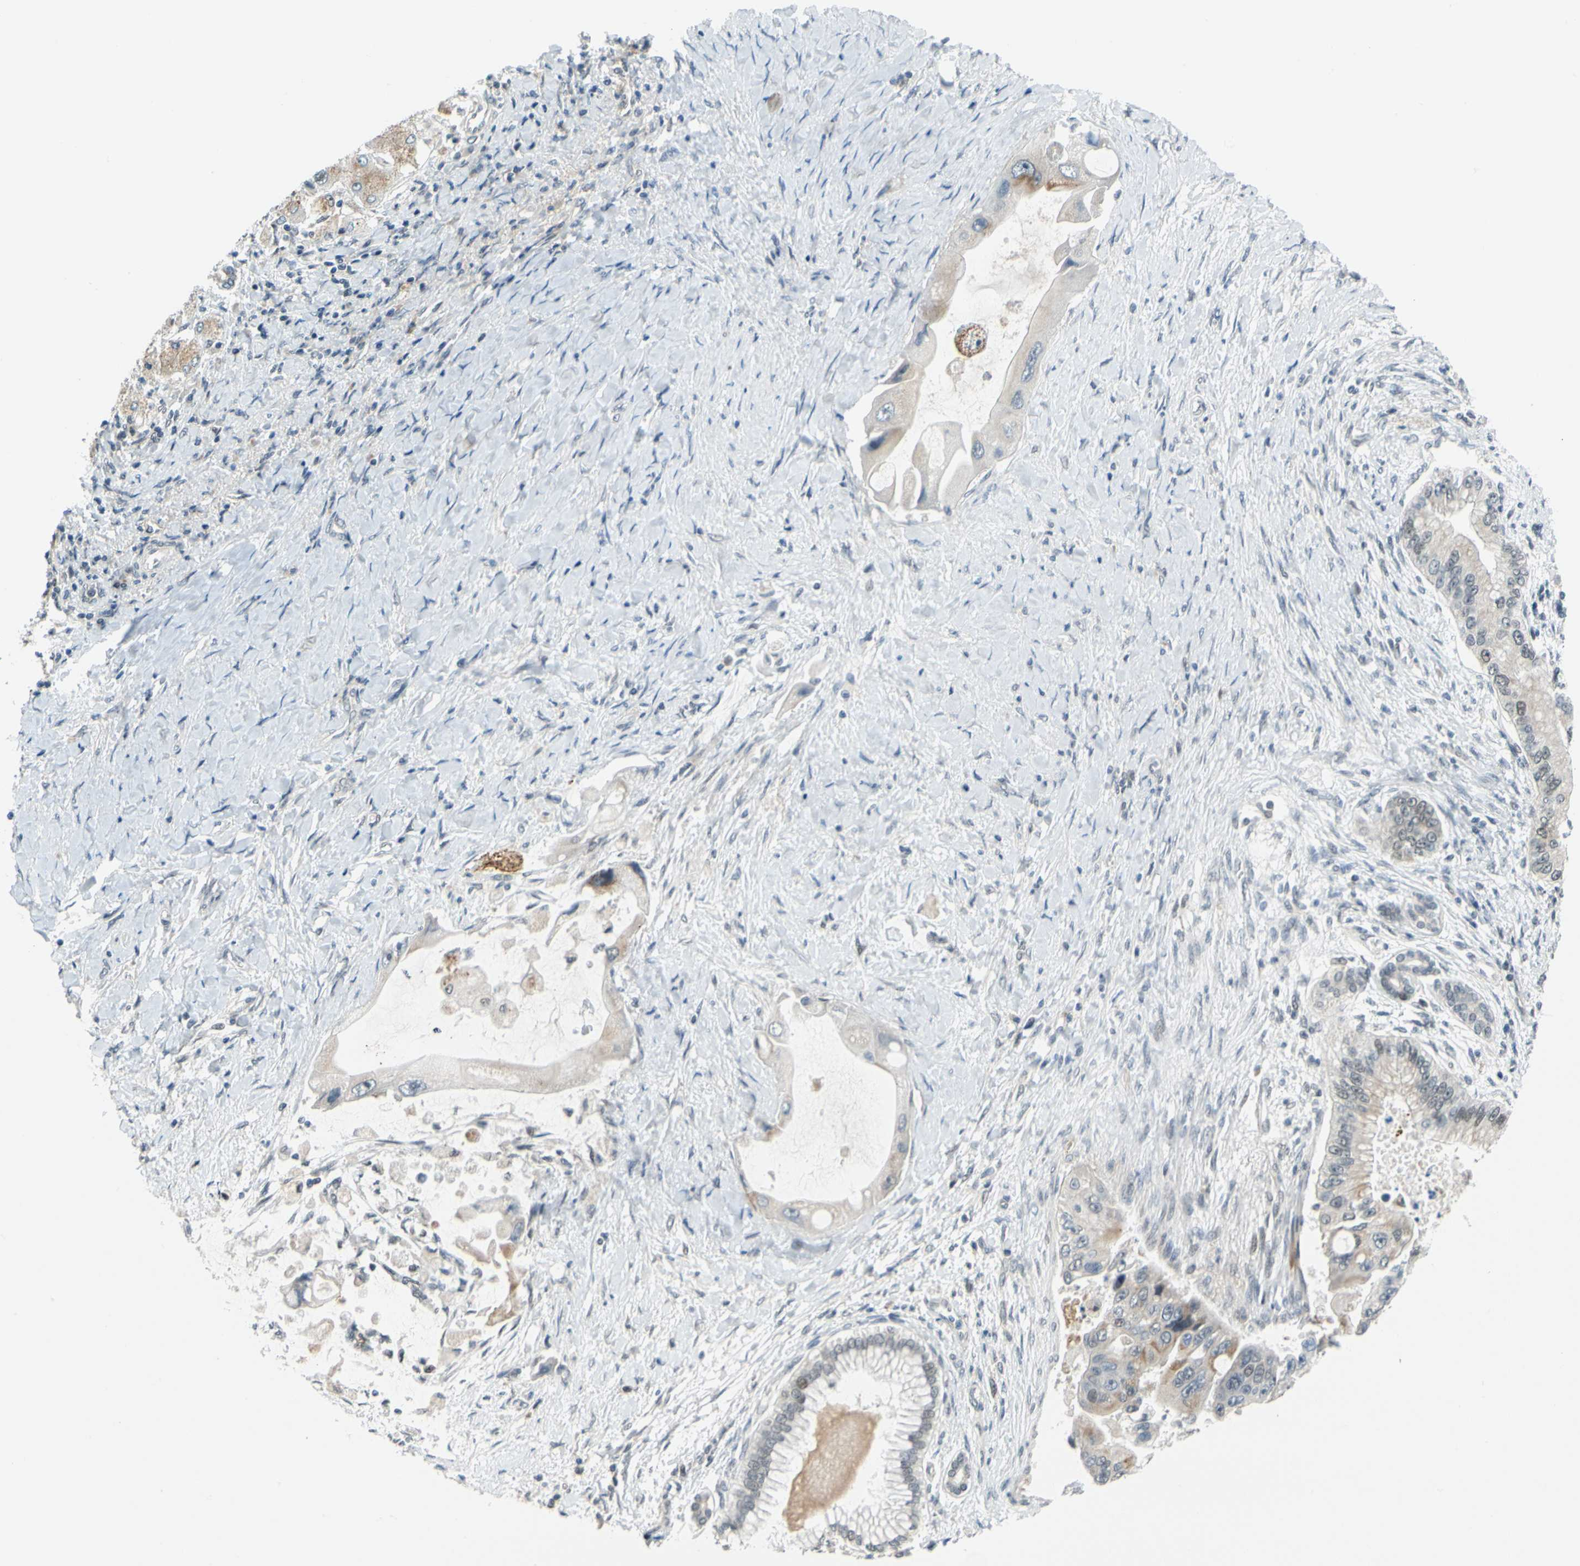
{"staining": {"intensity": "moderate", "quantity": "25%-75%", "location": "cytoplasmic/membranous"}, "tissue": "liver cancer", "cell_type": "Tumor cells", "image_type": "cancer", "snomed": [{"axis": "morphology", "description": "Normal tissue, NOS"}, {"axis": "morphology", "description": "Cholangiocarcinoma"}, {"axis": "topography", "description": "Liver"}, {"axis": "topography", "description": "Peripheral nerve tissue"}], "caption": "There is medium levels of moderate cytoplasmic/membranous positivity in tumor cells of liver cholangiocarcinoma, as demonstrated by immunohistochemical staining (brown color).", "gene": "POGZ", "patient": {"sex": "male", "age": 50}}